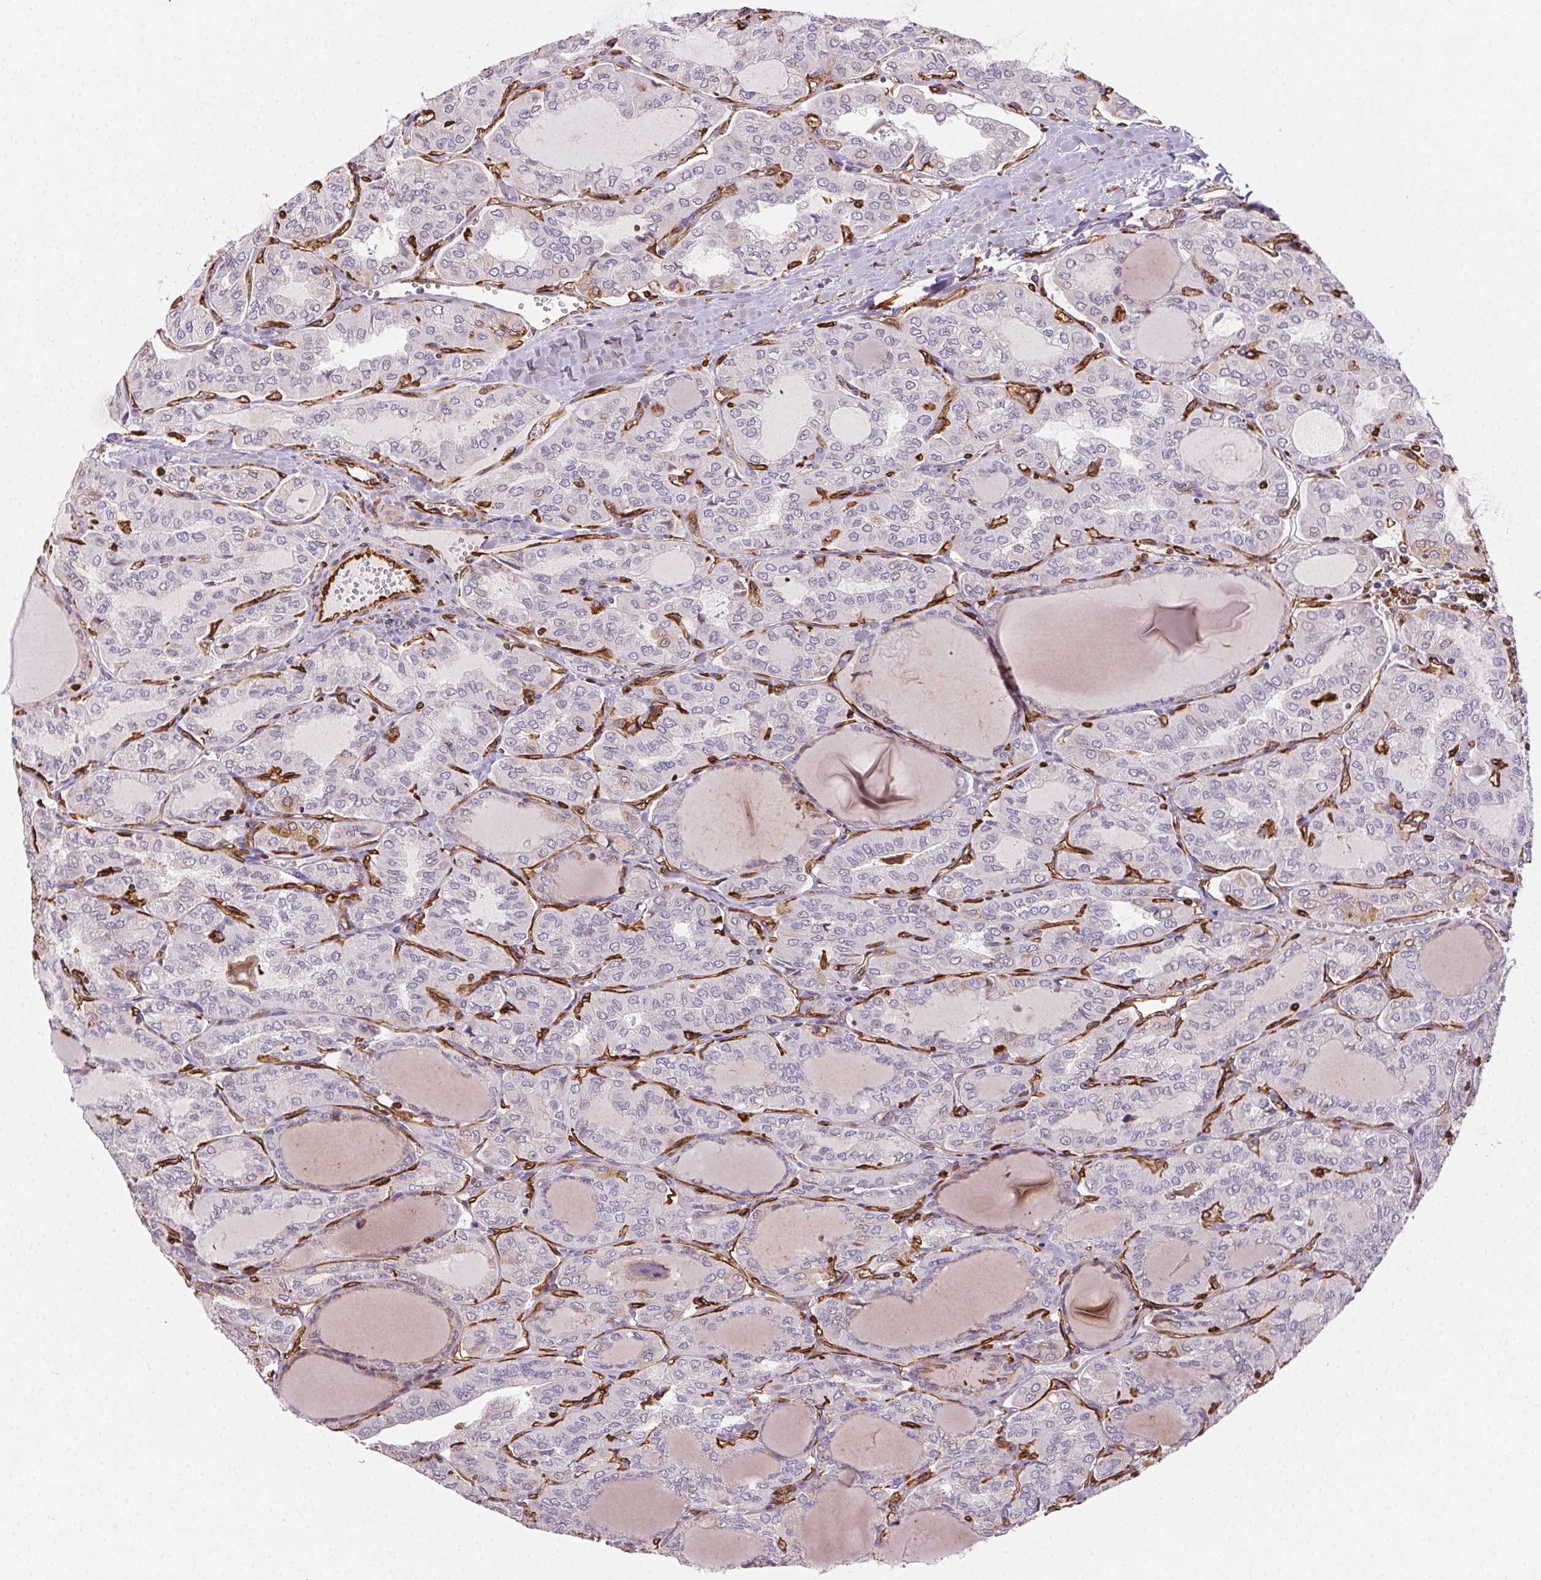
{"staining": {"intensity": "negative", "quantity": "none", "location": "none"}, "tissue": "thyroid cancer", "cell_type": "Tumor cells", "image_type": "cancer", "snomed": [{"axis": "morphology", "description": "Papillary adenocarcinoma, NOS"}, {"axis": "topography", "description": "Thyroid gland"}], "caption": "This is a image of immunohistochemistry staining of thyroid cancer (papillary adenocarcinoma), which shows no expression in tumor cells.", "gene": "RNASET2", "patient": {"sex": "male", "age": 20}}